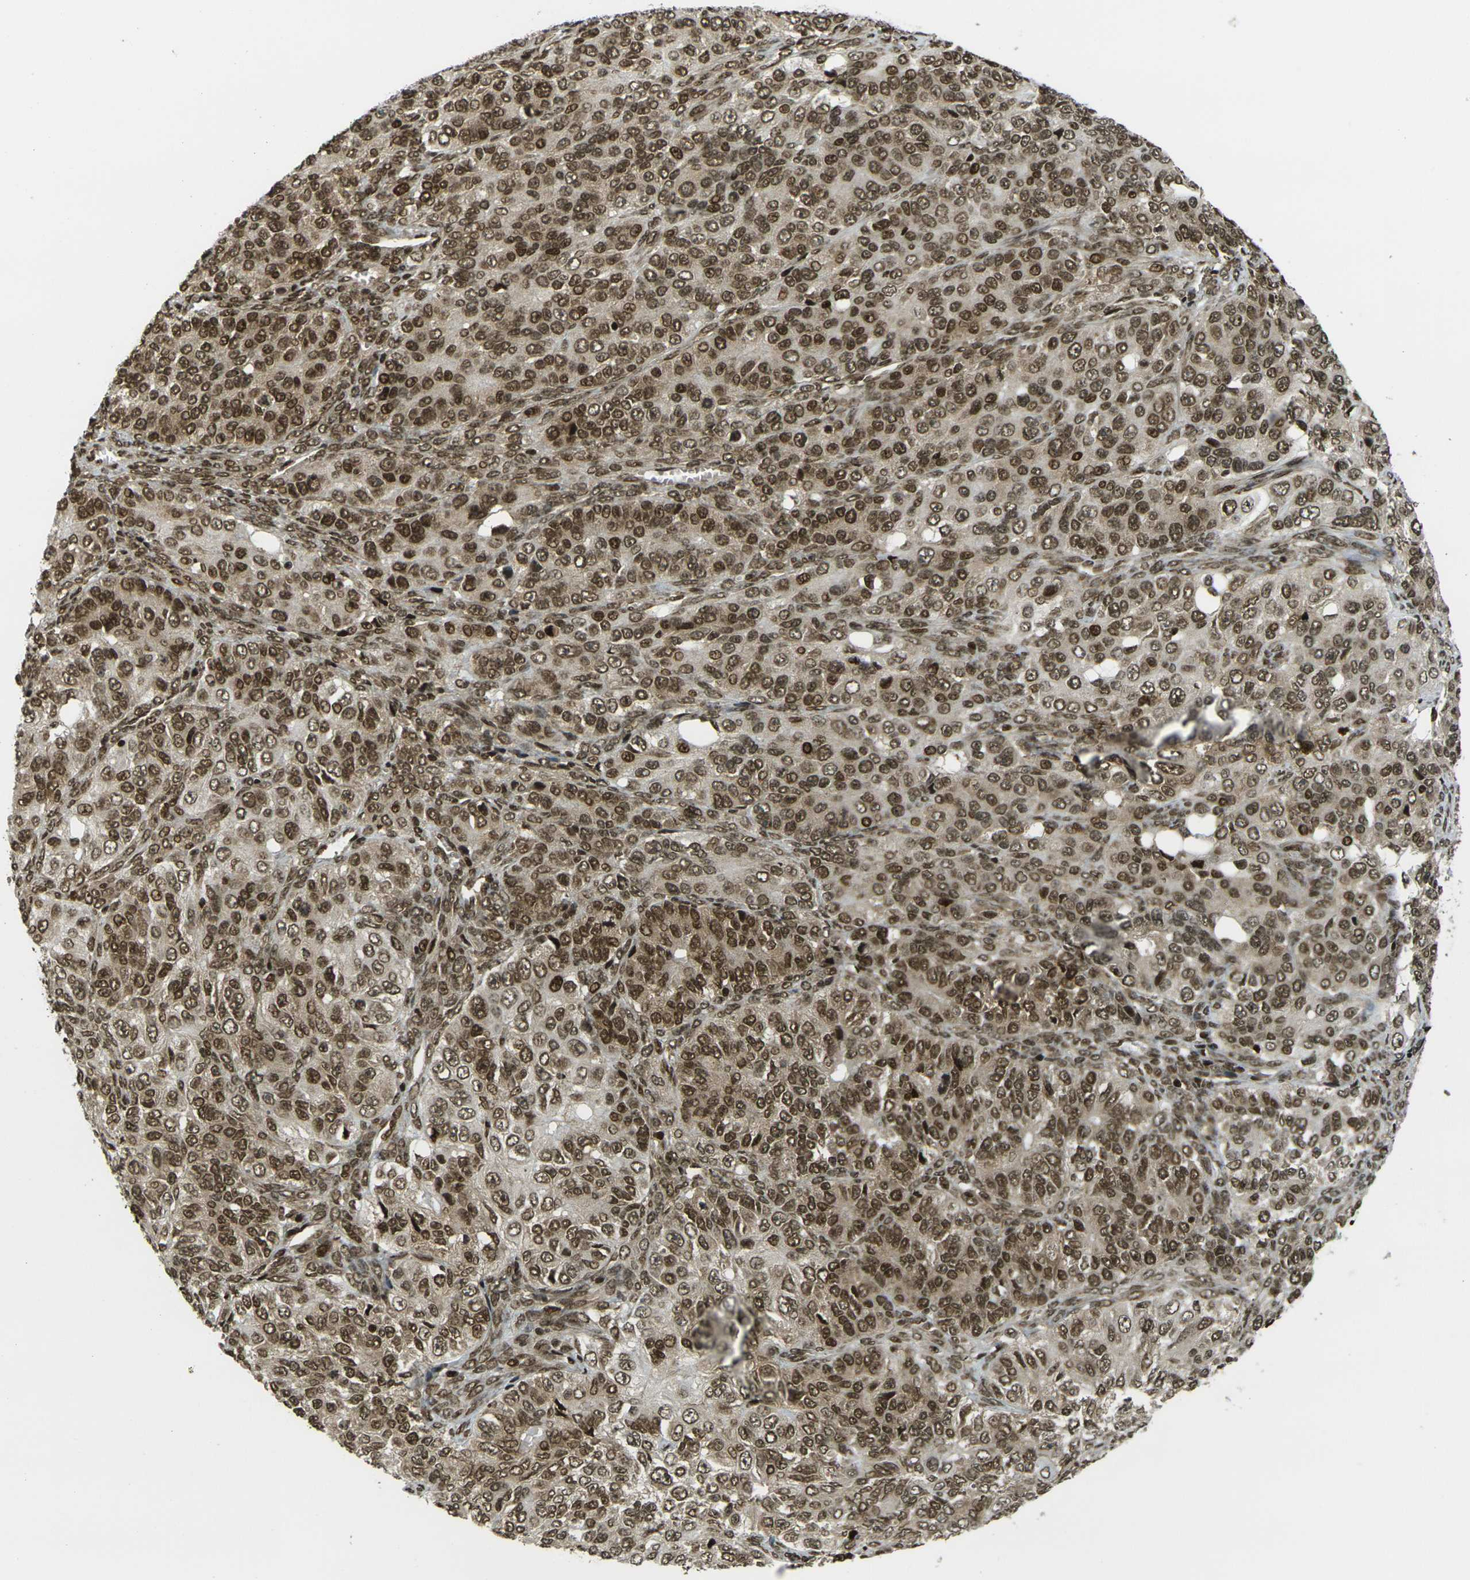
{"staining": {"intensity": "strong", "quantity": ">75%", "location": "cytoplasmic/membranous,nuclear"}, "tissue": "ovarian cancer", "cell_type": "Tumor cells", "image_type": "cancer", "snomed": [{"axis": "morphology", "description": "Carcinoma, endometroid"}, {"axis": "topography", "description": "Ovary"}], "caption": "Immunohistochemistry (IHC) (DAB (3,3'-diaminobenzidine)) staining of endometroid carcinoma (ovarian) displays strong cytoplasmic/membranous and nuclear protein expression in approximately >75% of tumor cells.", "gene": "RUVBL2", "patient": {"sex": "female", "age": 51}}